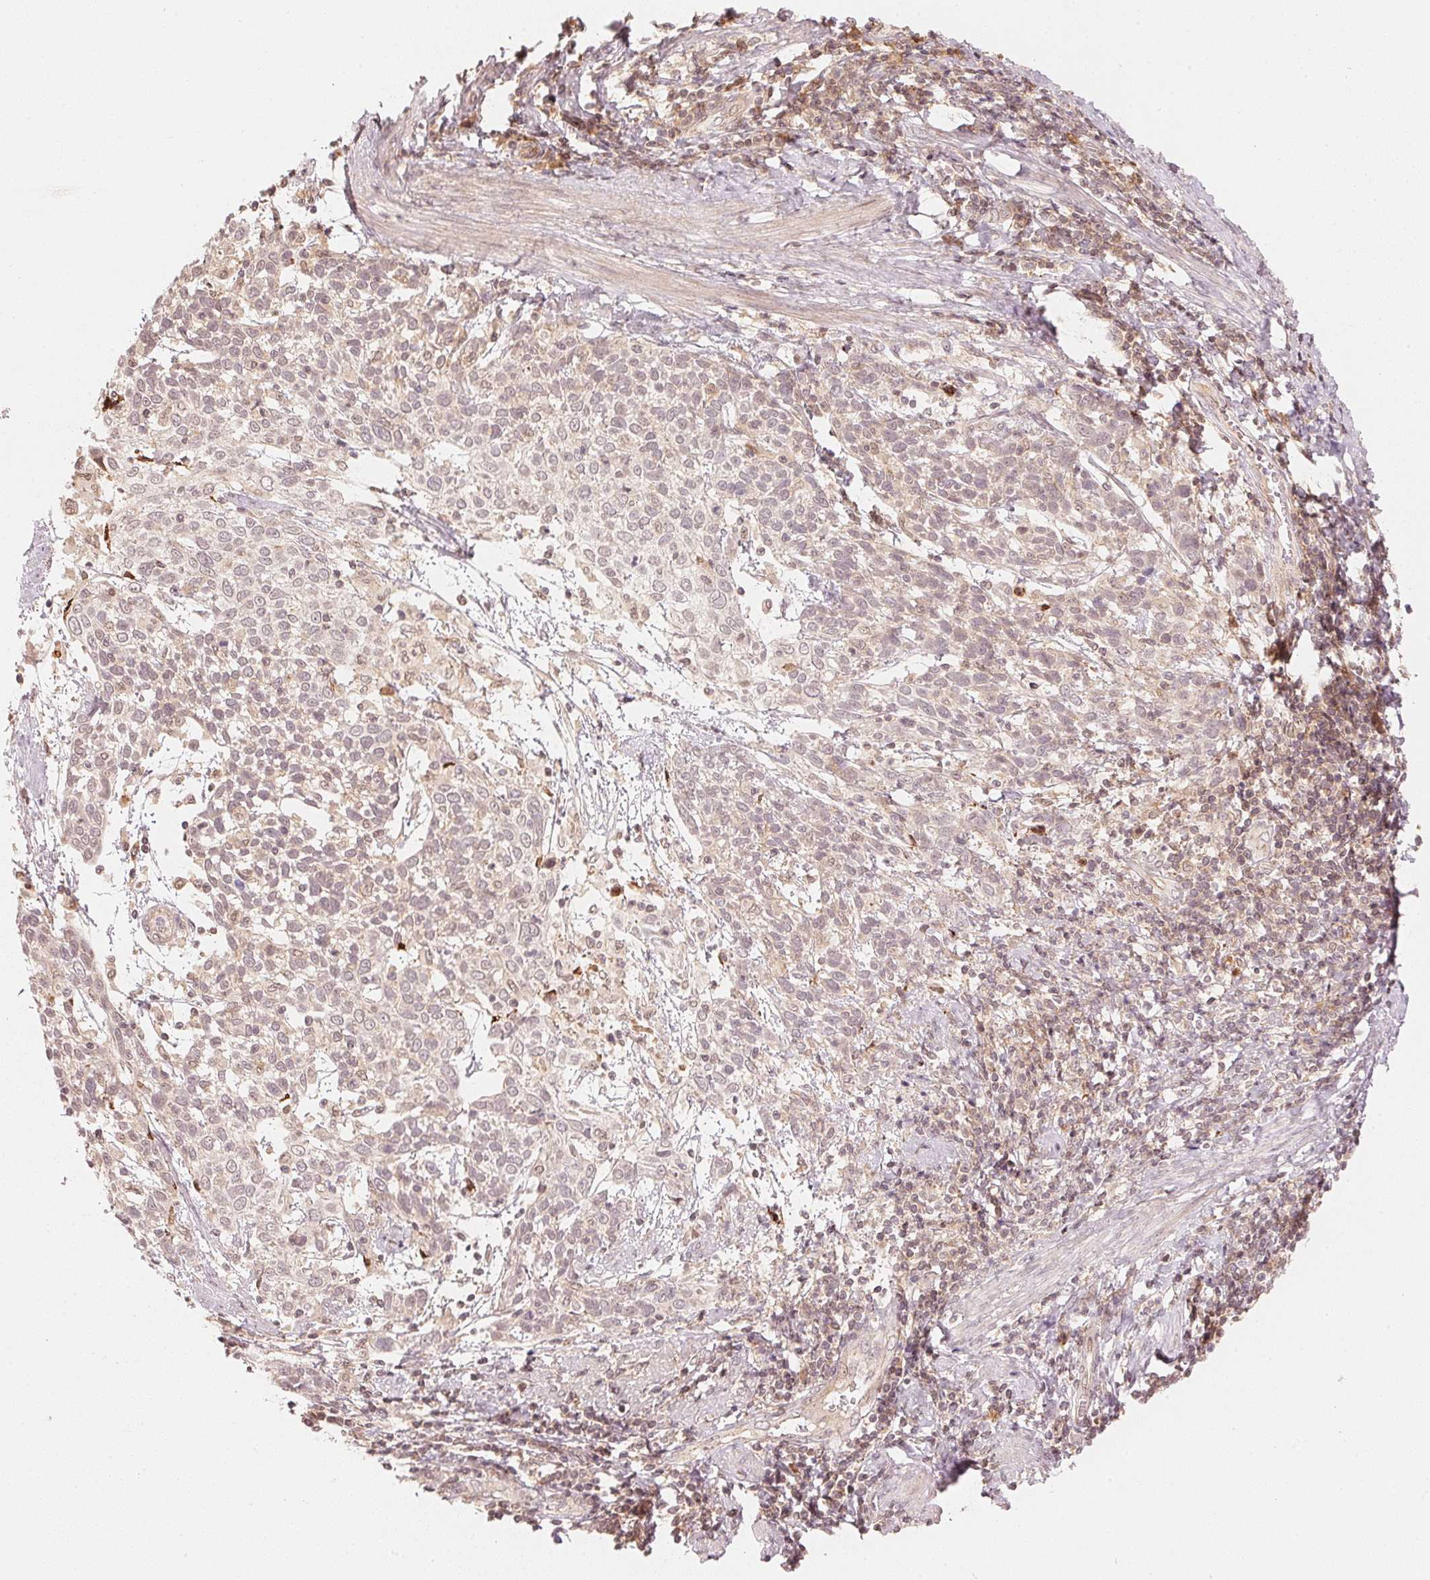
{"staining": {"intensity": "negative", "quantity": "none", "location": "none"}, "tissue": "cervical cancer", "cell_type": "Tumor cells", "image_type": "cancer", "snomed": [{"axis": "morphology", "description": "Squamous cell carcinoma, NOS"}, {"axis": "topography", "description": "Cervix"}], "caption": "Immunohistochemical staining of squamous cell carcinoma (cervical) shows no significant expression in tumor cells.", "gene": "PRKN", "patient": {"sex": "female", "age": 61}}